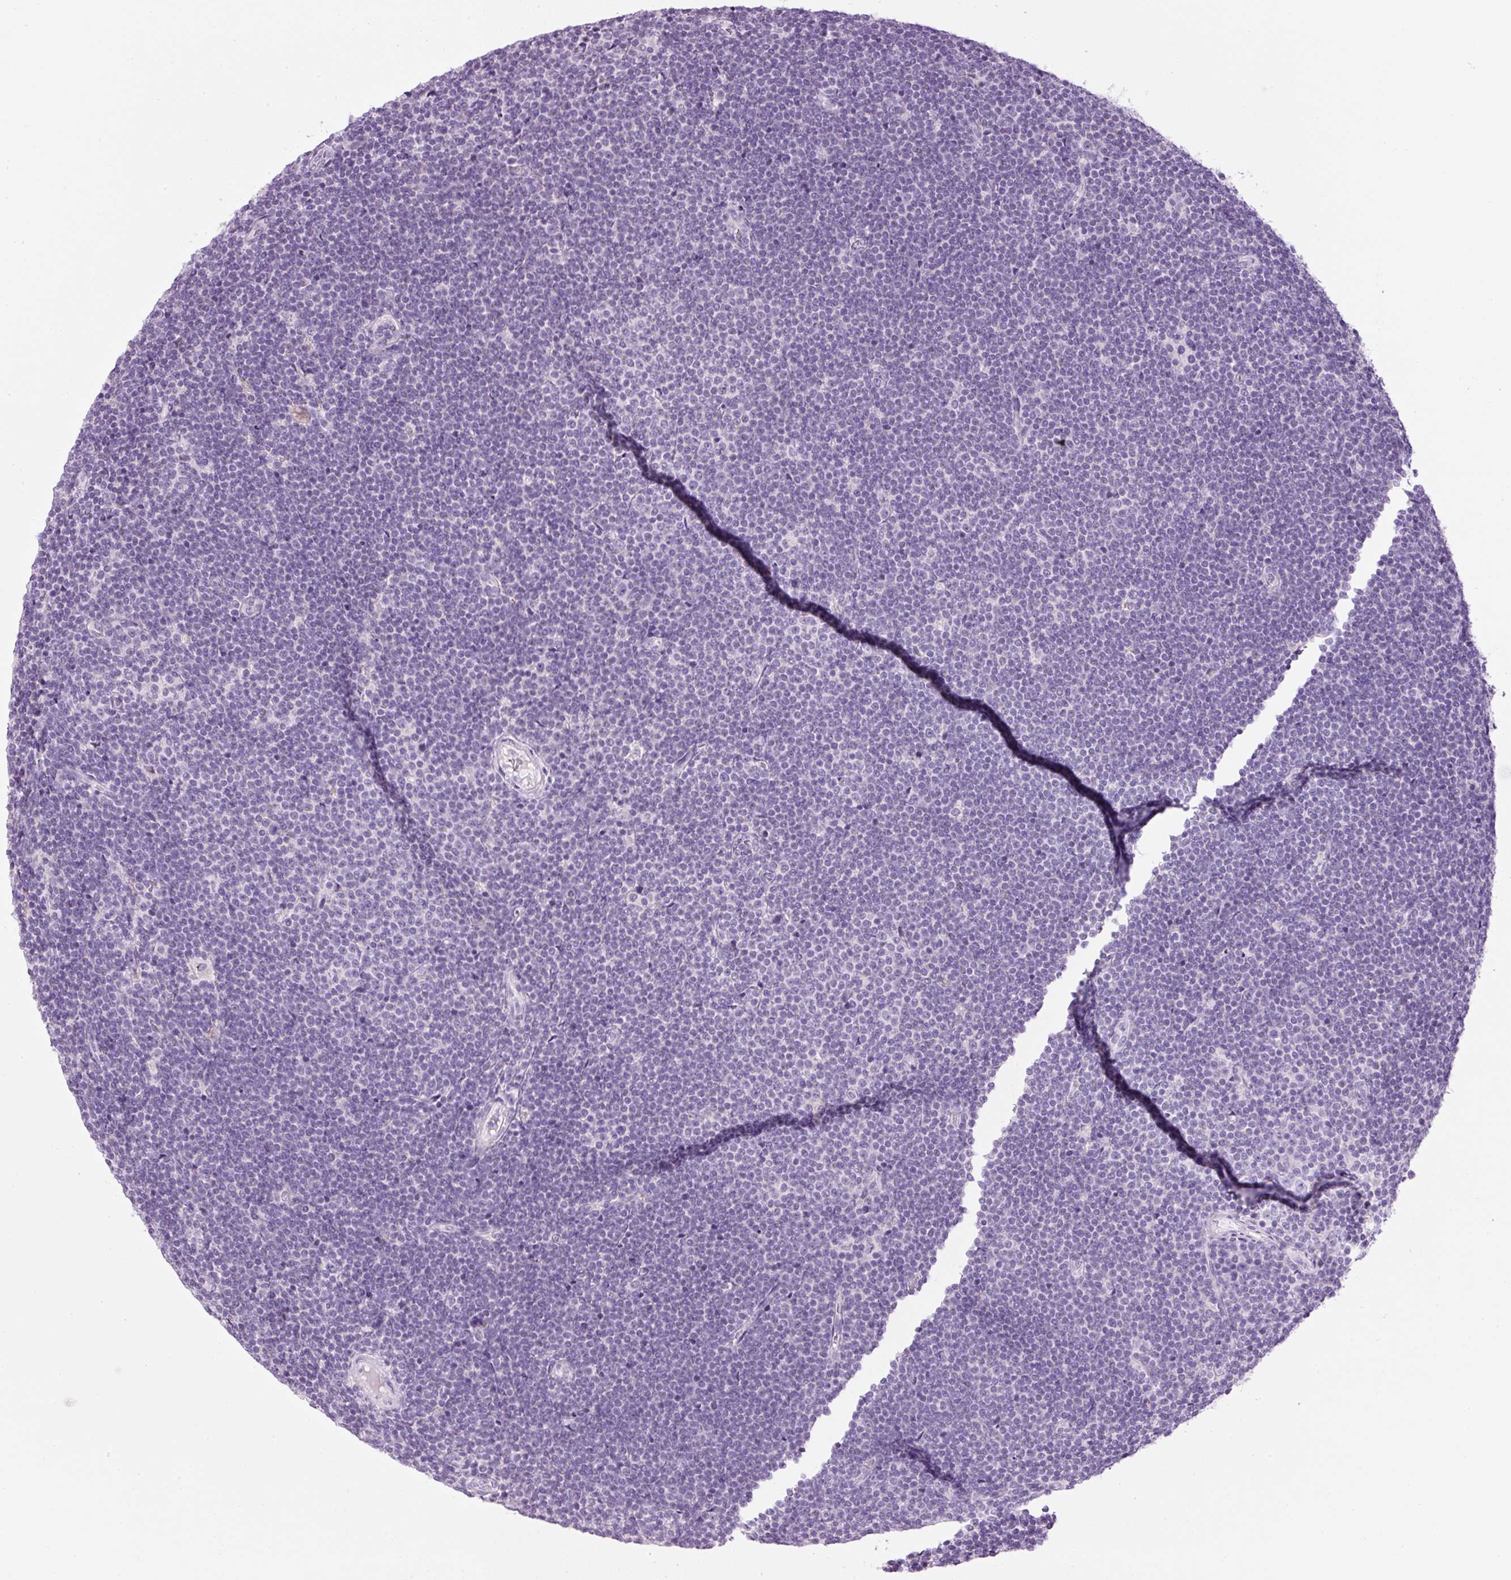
{"staining": {"intensity": "negative", "quantity": "none", "location": "none"}, "tissue": "lymphoma", "cell_type": "Tumor cells", "image_type": "cancer", "snomed": [{"axis": "morphology", "description": "Malignant lymphoma, non-Hodgkin's type, Low grade"}, {"axis": "topography", "description": "Lymph node"}], "caption": "Immunohistochemical staining of lymphoma displays no significant staining in tumor cells.", "gene": "CARD16", "patient": {"sex": "male", "age": 48}}